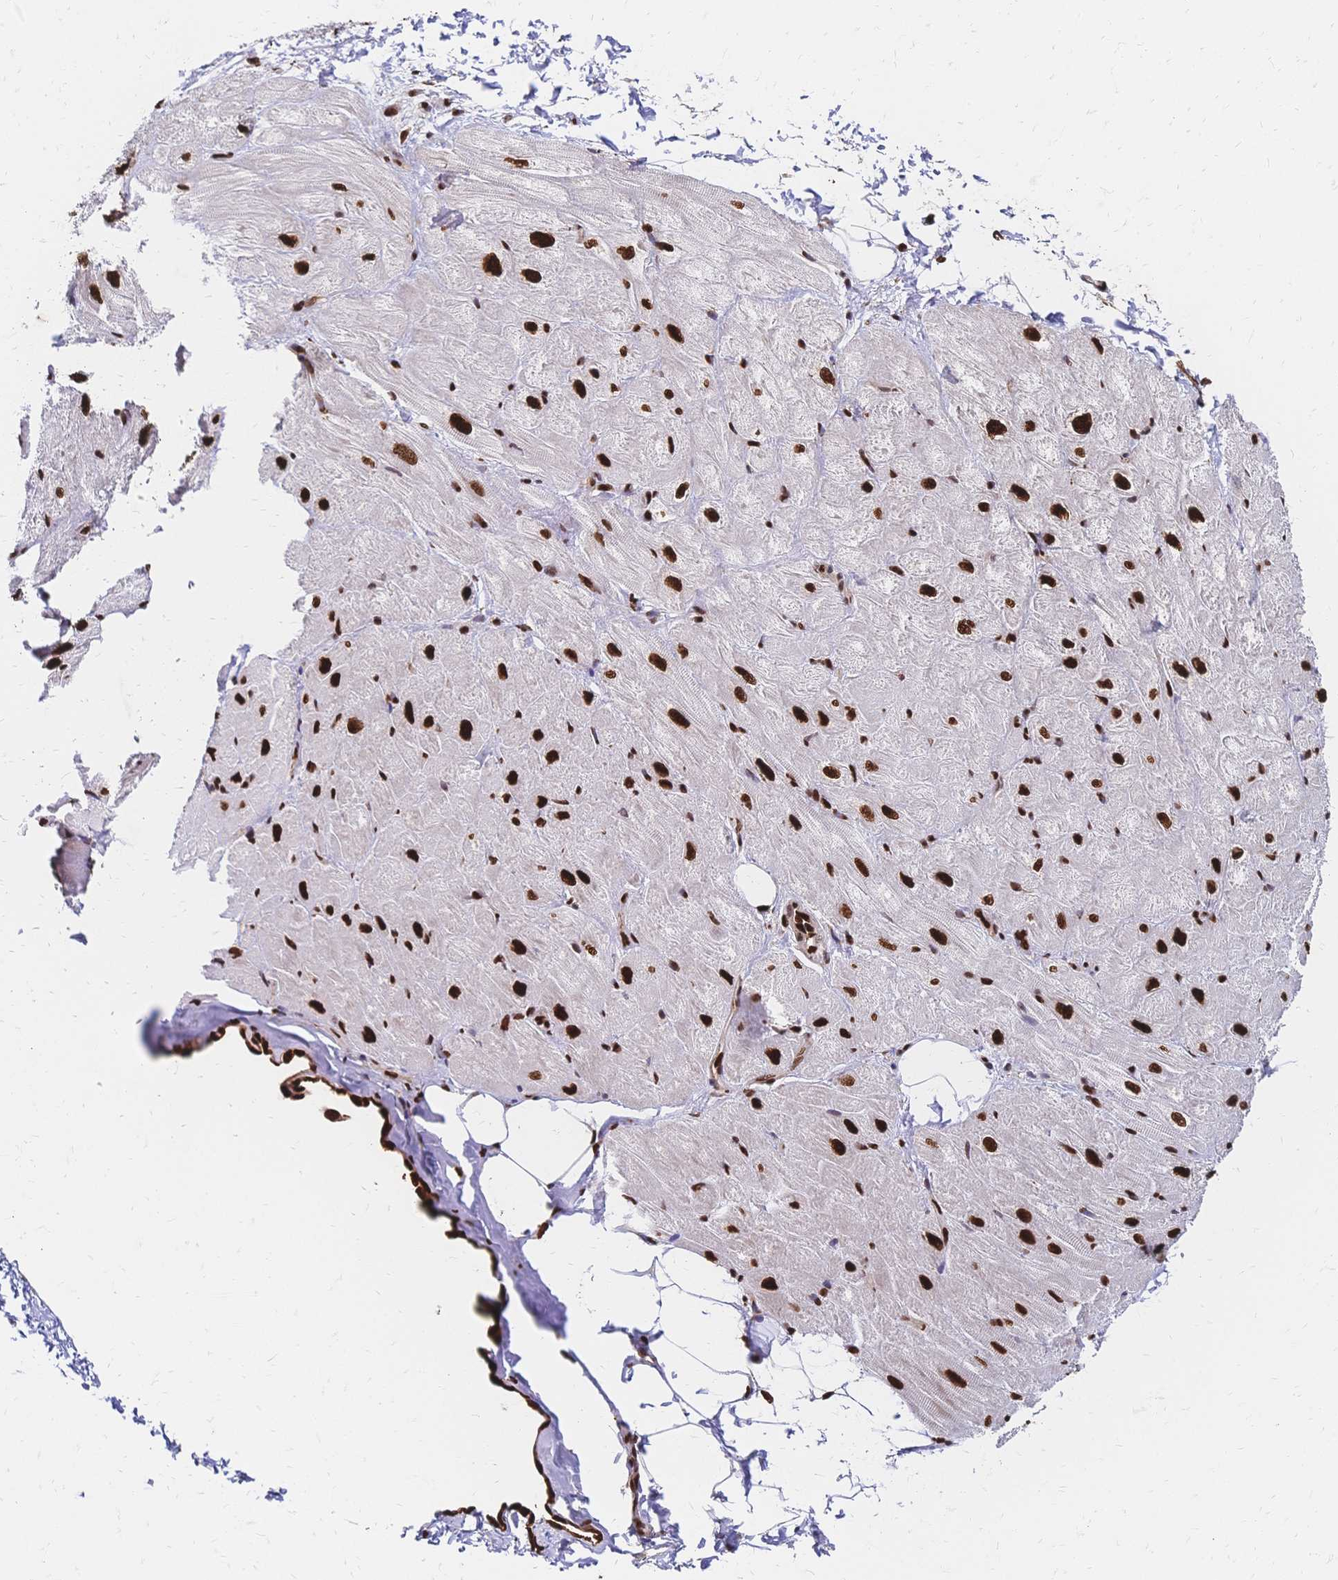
{"staining": {"intensity": "strong", "quantity": "25%-75%", "location": "nuclear"}, "tissue": "heart muscle", "cell_type": "Cardiomyocytes", "image_type": "normal", "snomed": [{"axis": "morphology", "description": "Normal tissue, NOS"}, {"axis": "topography", "description": "Heart"}], "caption": "Immunohistochemical staining of benign human heart muscle displays high levels of strong nuclear expression in approximately 25%-75% of cardiomyocytes. The staining was performed using DAB, with brown indicating positive protein expression. Nuclei are stained blue with hematoxylin.", "gene": "HDGF", "patient": {"sex": "male", "age": 62}}